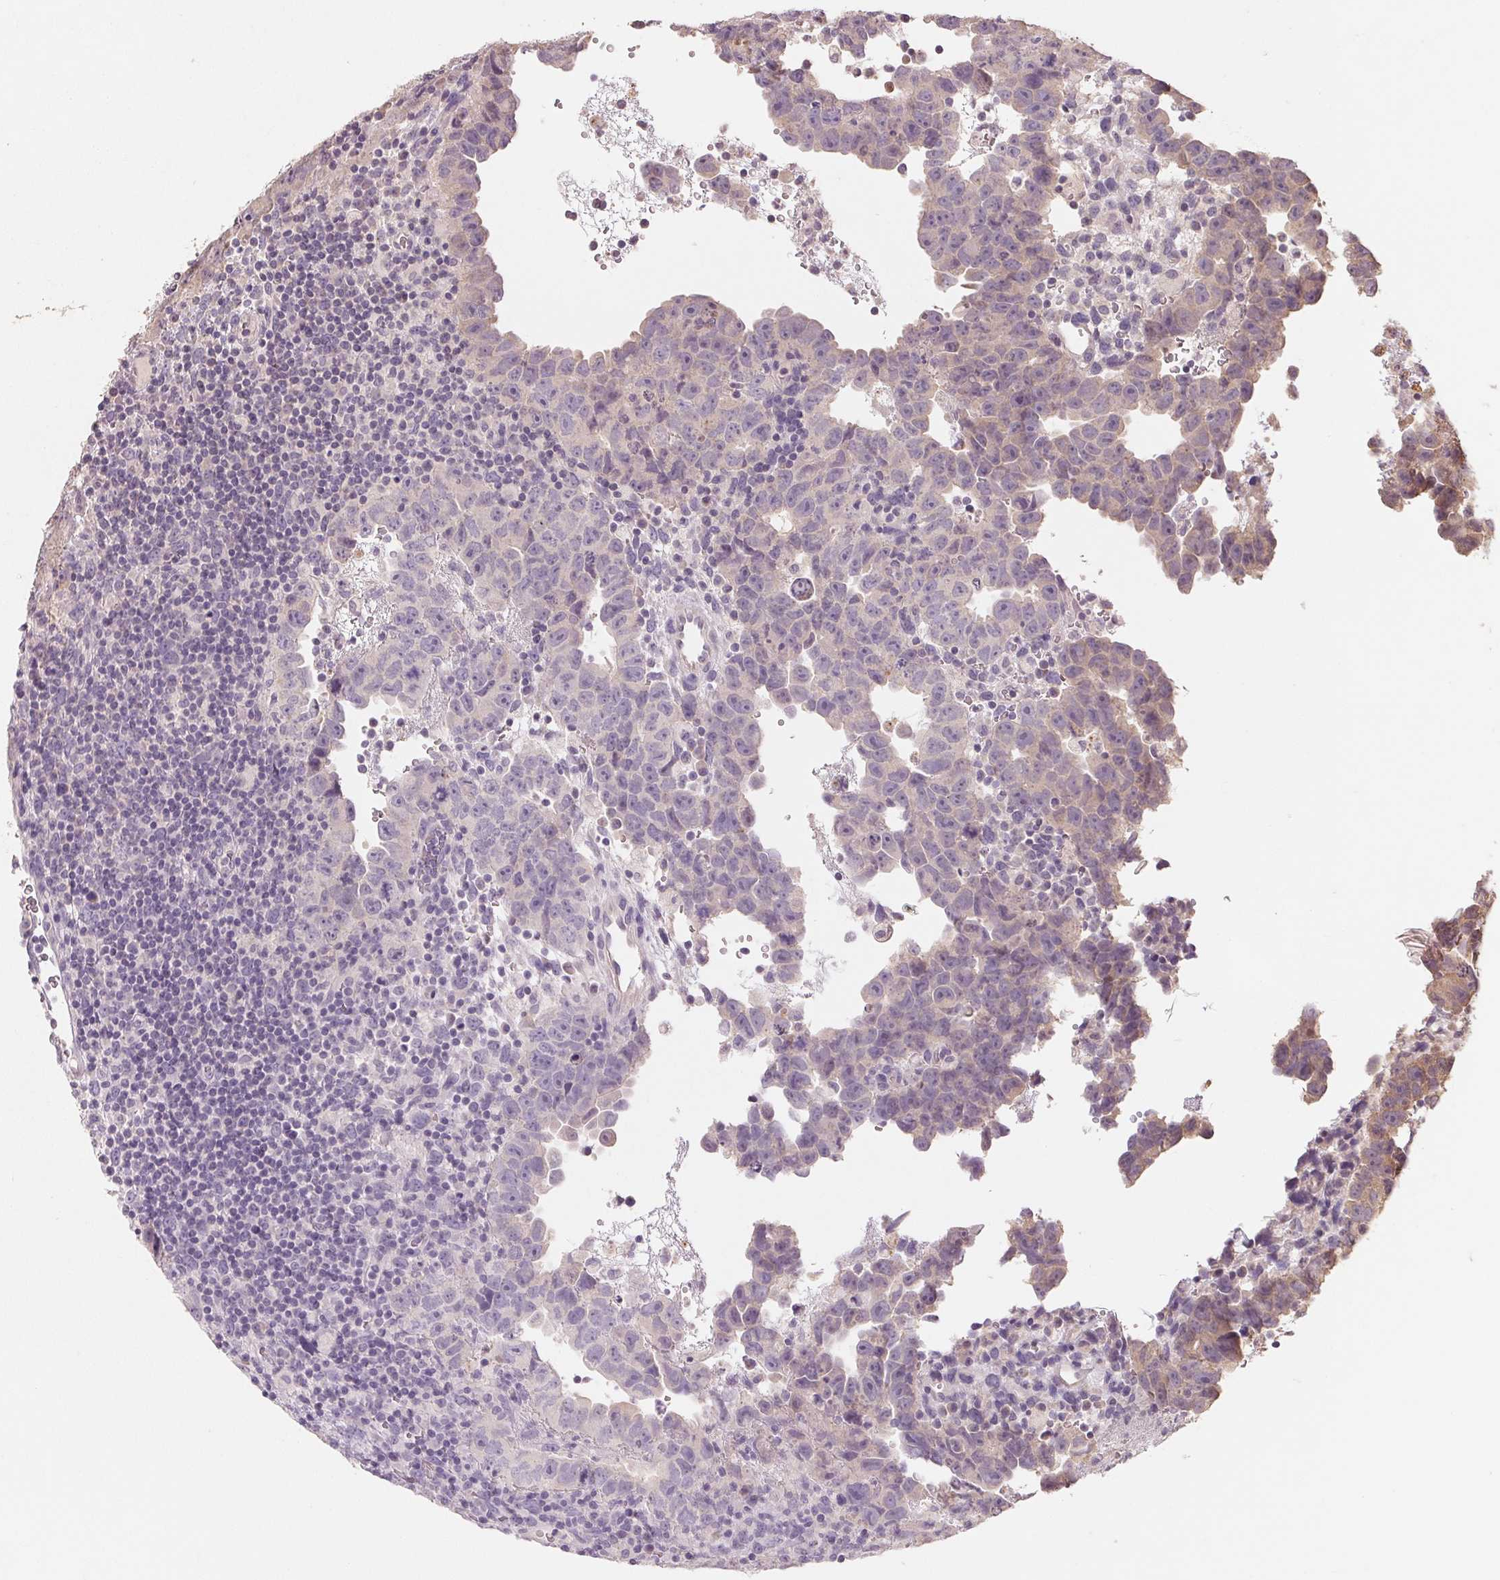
{"staining": {"intensity": "negative", "quantity": "none", "location": "none"}, "tissue": "testis cancer", "cell_type": "Tumor cells", "image_type": "cancer", "snomed": [{"axis": "morphology", "description": "Carcinoma, Embryonal, NOS"}, {"axis": "topography", "description": "Testis"}], "caption": "Image shows no protein expression in tumor cells of testis cancer tissue.", "gene": "COX14", "patient": {"sex": "male", "age": 24}}